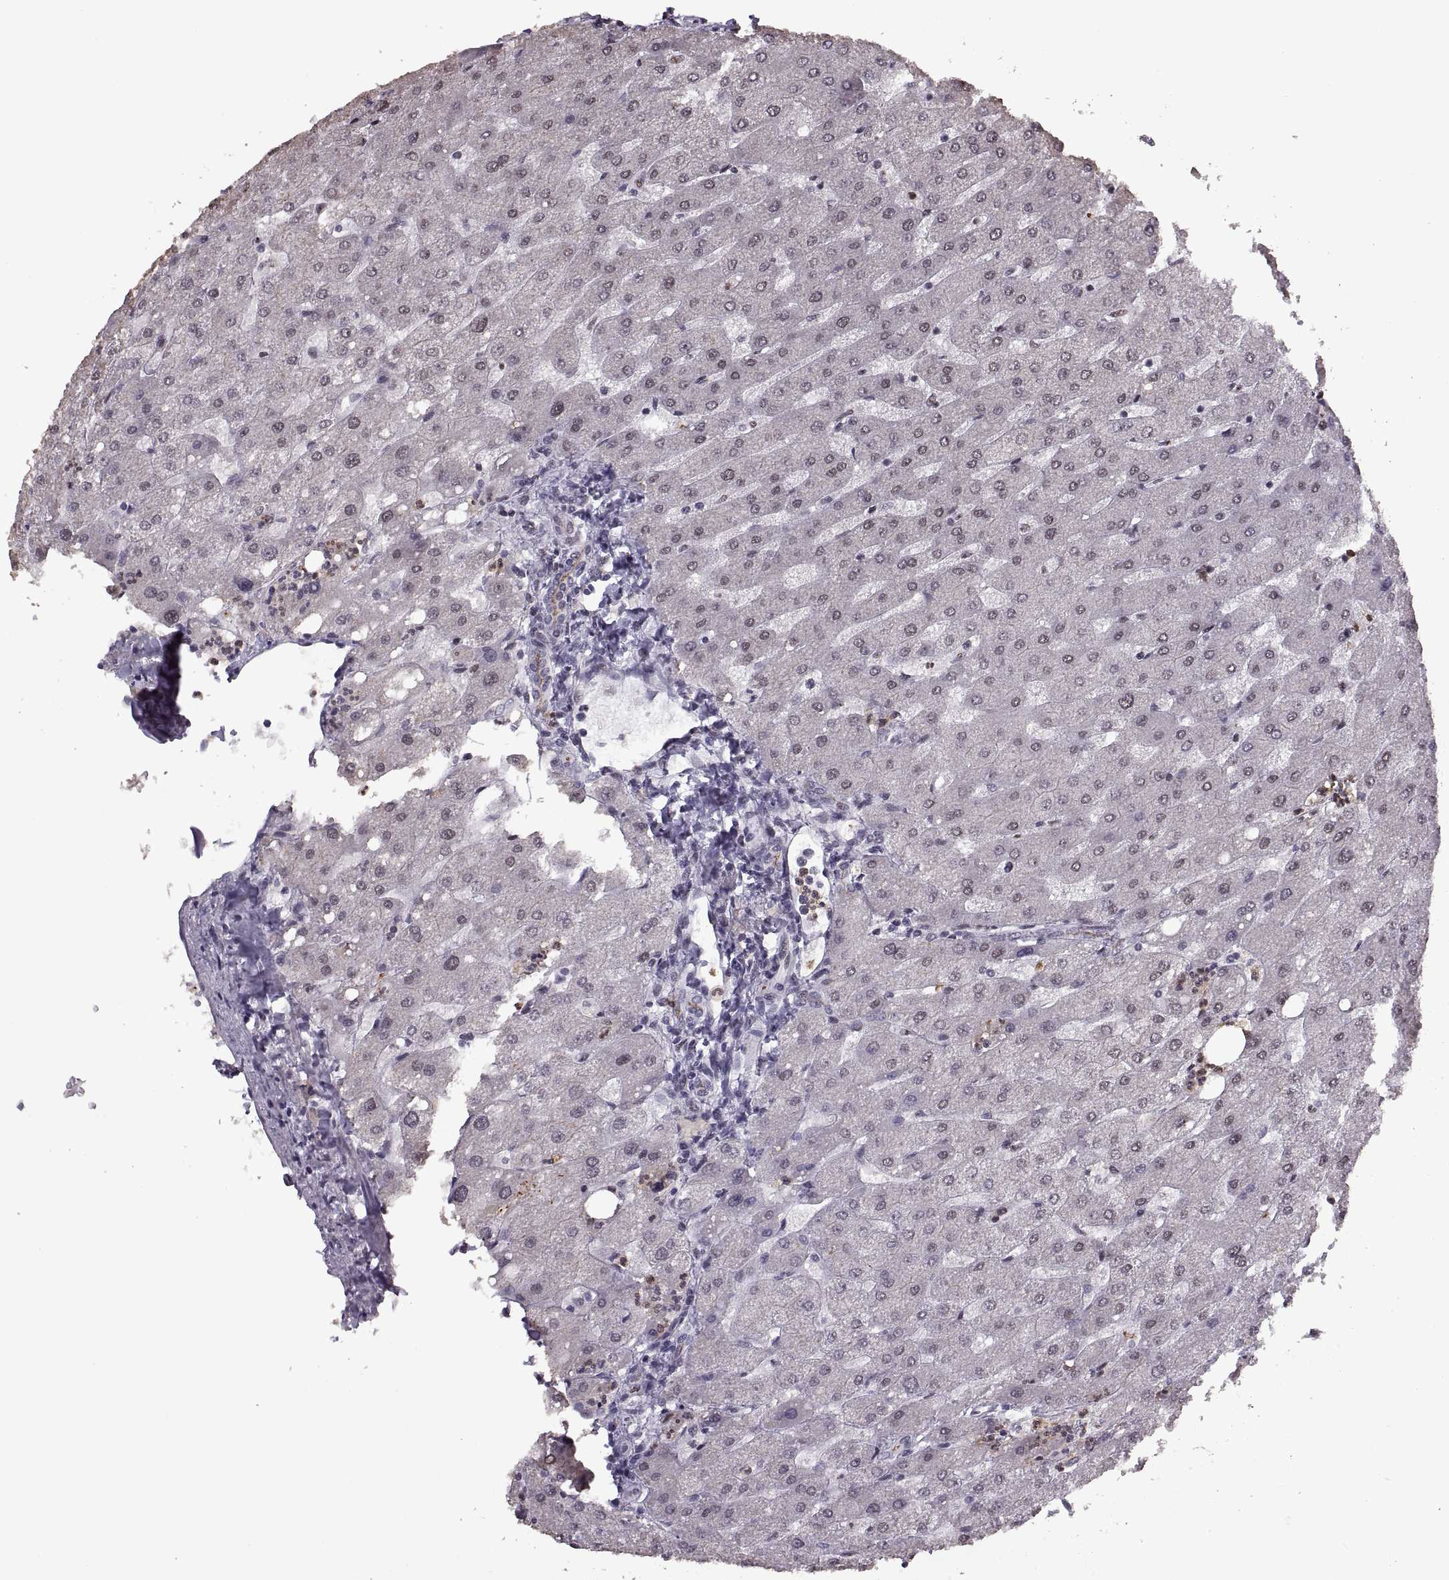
{"staining": {"intensity": "negative", "quantity": "none", "location": "none"}, "tissue": "liver", "cell_type": "Cholangiocytes", "image_type": "normal", "snomed": [{"axis": "morphology", "description": "Normal tissue, NOS"}, {"axis": "topography", "description": "Liver"}], "caption": "Human liver stained for a protein using immunohistochemistry demonstrates no positivity in cholangiocytes.", "gene": "PALS1", "patient": {"sex": "male", "age": 67}}